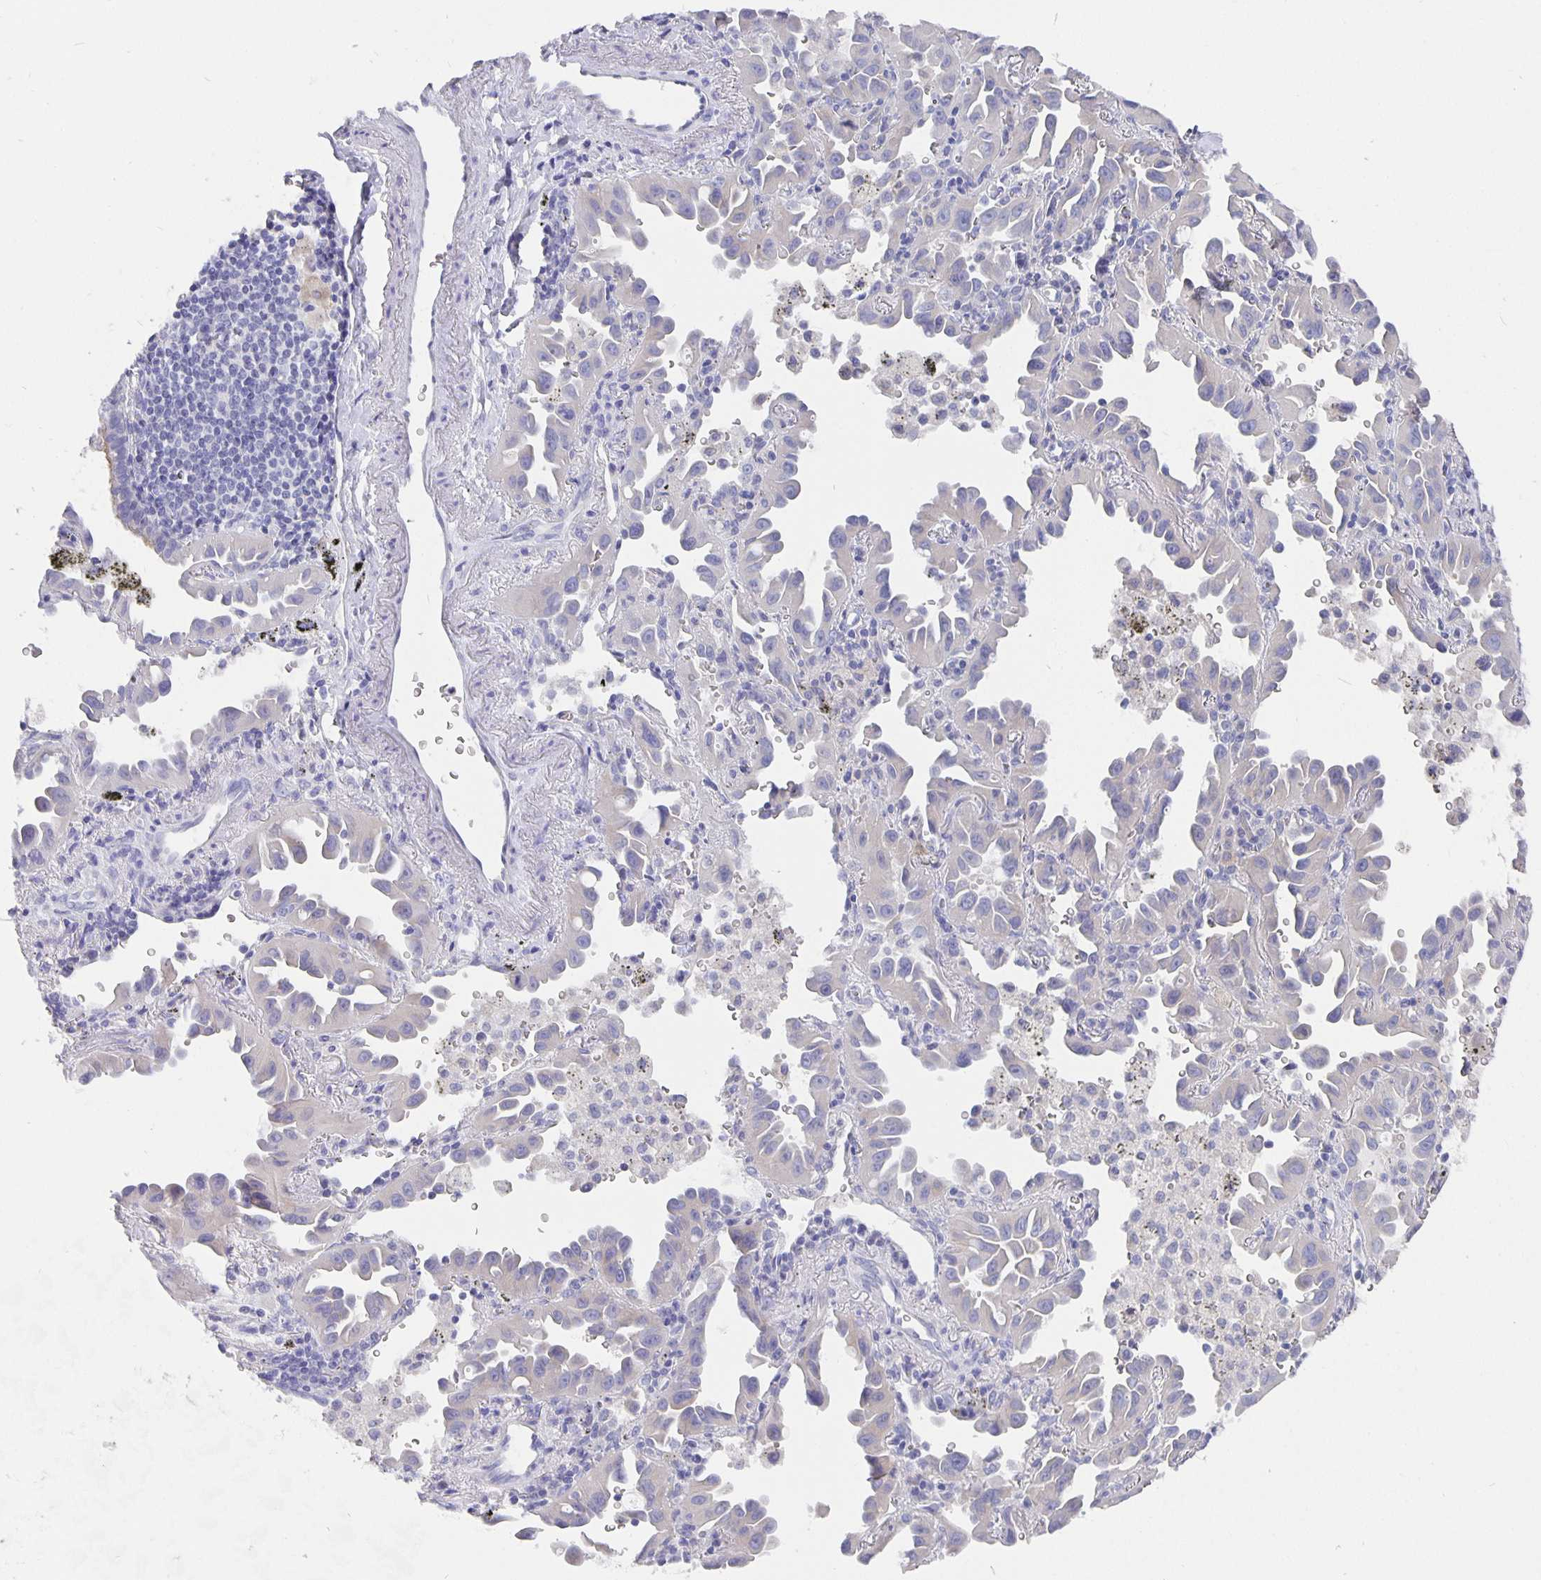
{"staining": {"intensity": "negative", "quantity": "none", "location": "none"}, "tissue": "lung cancer", "cell_type": "Tumor cells", "image_type": "cancer", "snomed": [{"axis": "morphology", "description": "Adenocarcinoma, NOS"}, {"axis": "topography", "description": "Lung"}], "caption": "This is a photomicrograph of immunohistochemistry staining of lung cancer, which shows no positivity in tumor cells.", "gene": "CFAP74", "patient": {"sex": "male", "age": 68}}